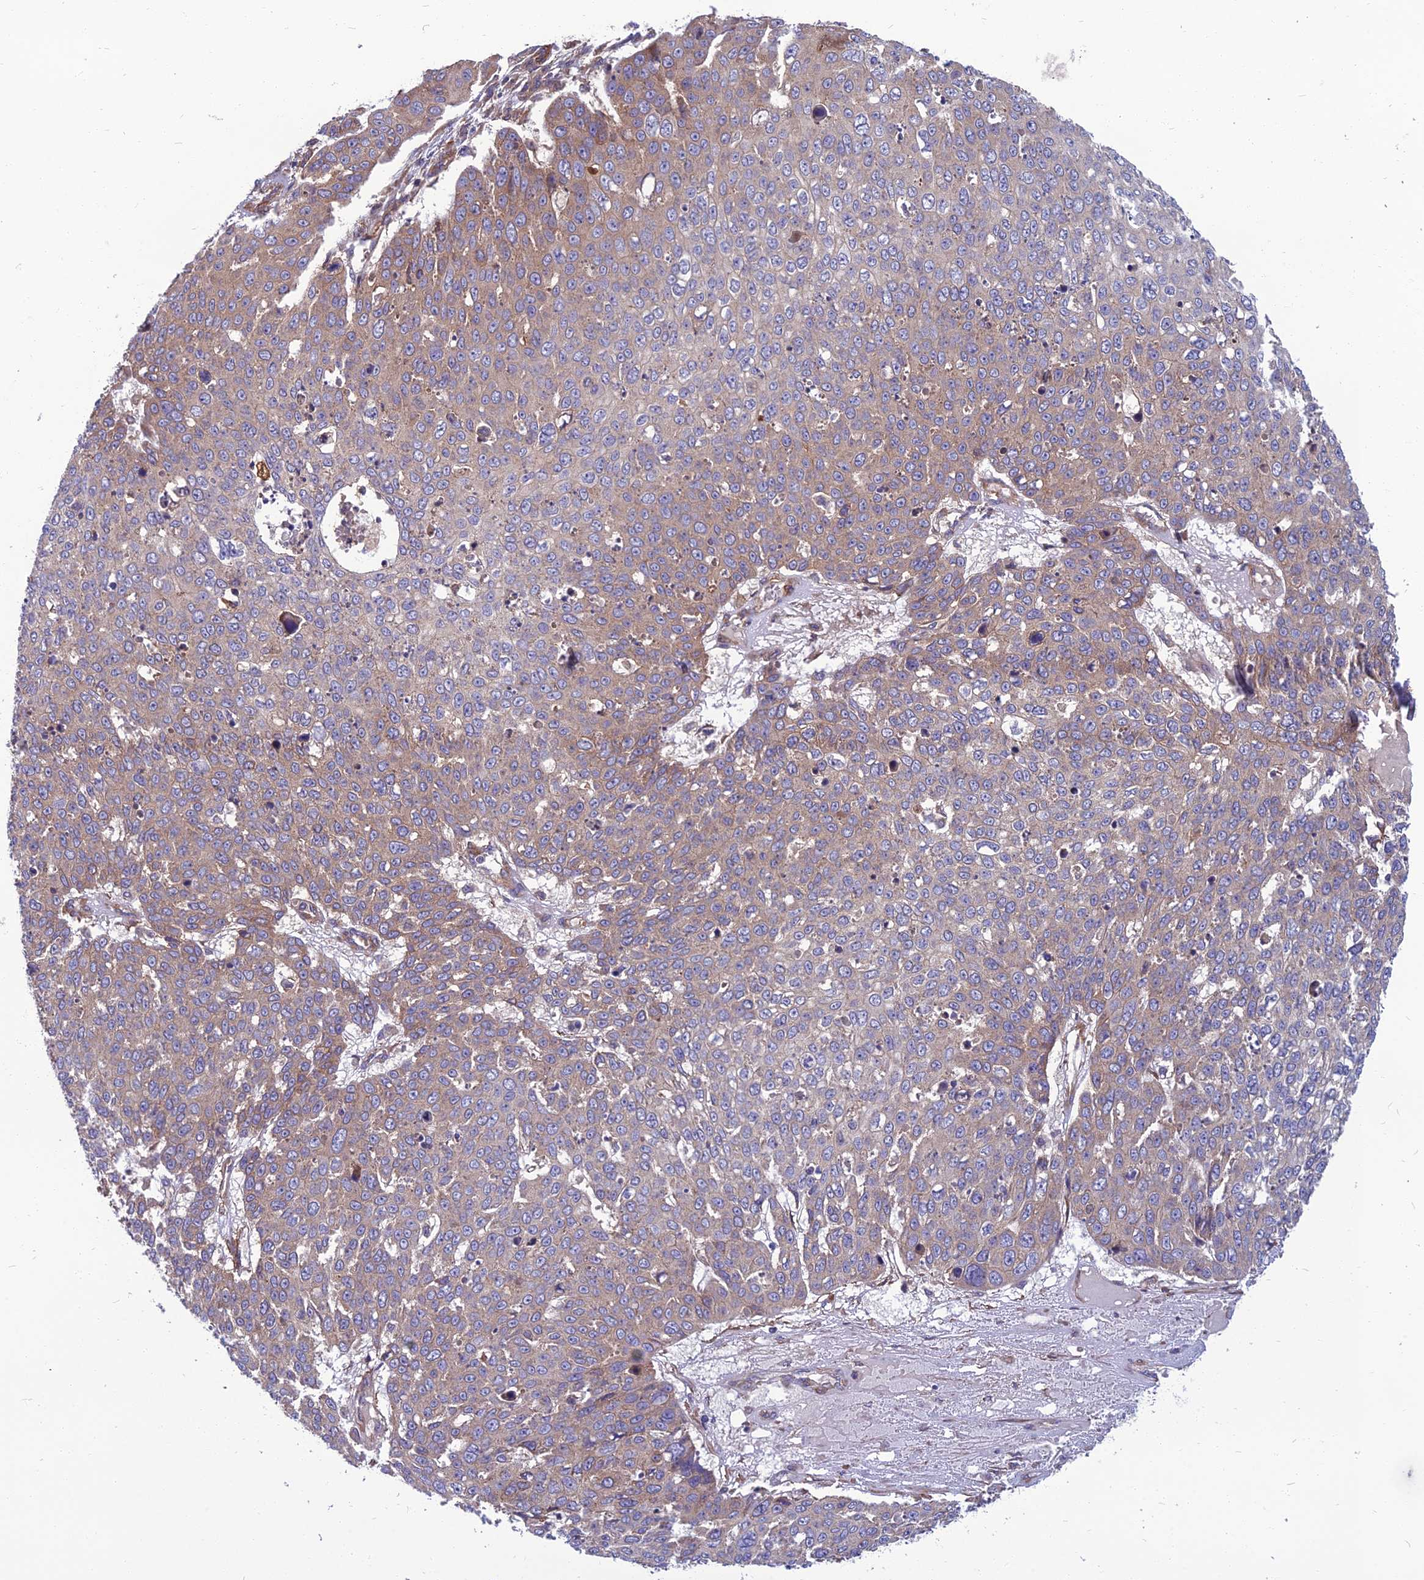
{"staining": {"intensity": "weak", "quantity": "25%-75%", "location": "cytoplasmic/membranous"}, "tissue": "skin cancer", "cell_type": "Tumor cells", "image_type": "cancer", "snomed": [{"axis": "morphology", "description": "Squamous cell carcinoma, NOS"}, {"axis": "topography", "description": "Skin"}], "caption": "A histopathology image of human squamous cell carcinoma (skin) stained for a protein demonstrates weak cytoplasmic/membranous brown staining in tumor cells.", "gene": "WDR24", "patient": {"sex": "male", "age": 71}}